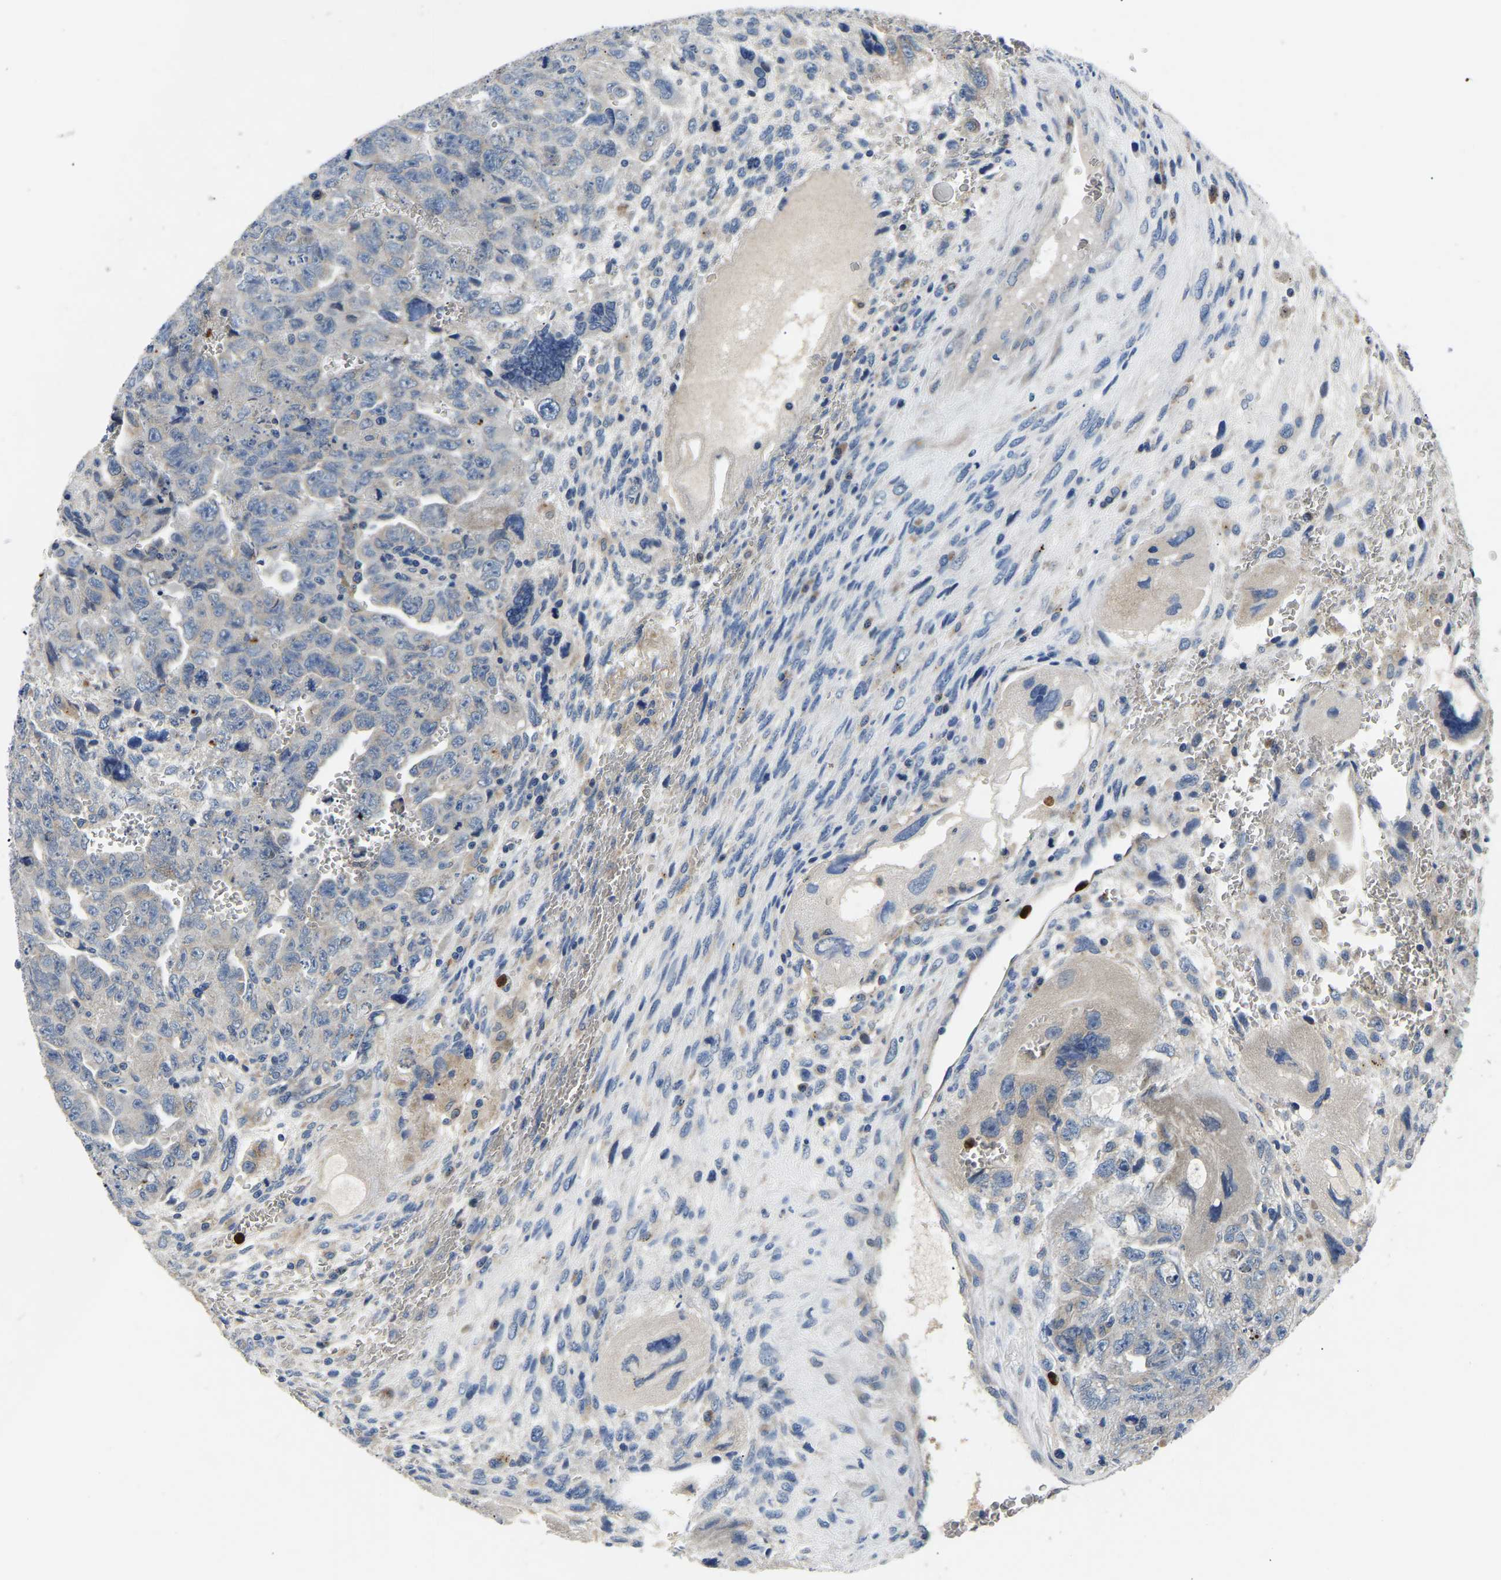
{"staining": {"intensity": "negative", "quantity": "none", "location": "none"}, "tissue": "testis cancer", "cell_type": "Tumor cells", "image_type": "cancer", "snomed": [{"axis": "morphology", "description": "Carcinoma, Embryonal, NOS"}, {"axis": "topography", "description": "Testis"}], "caption": "This is an immunohistochemistry (IHC) image of human embryonal carcinoma (testis). There is no staining in tumor cells.", "gene": "TOR1B", "patient": {"sex": "male", "age": 28}}